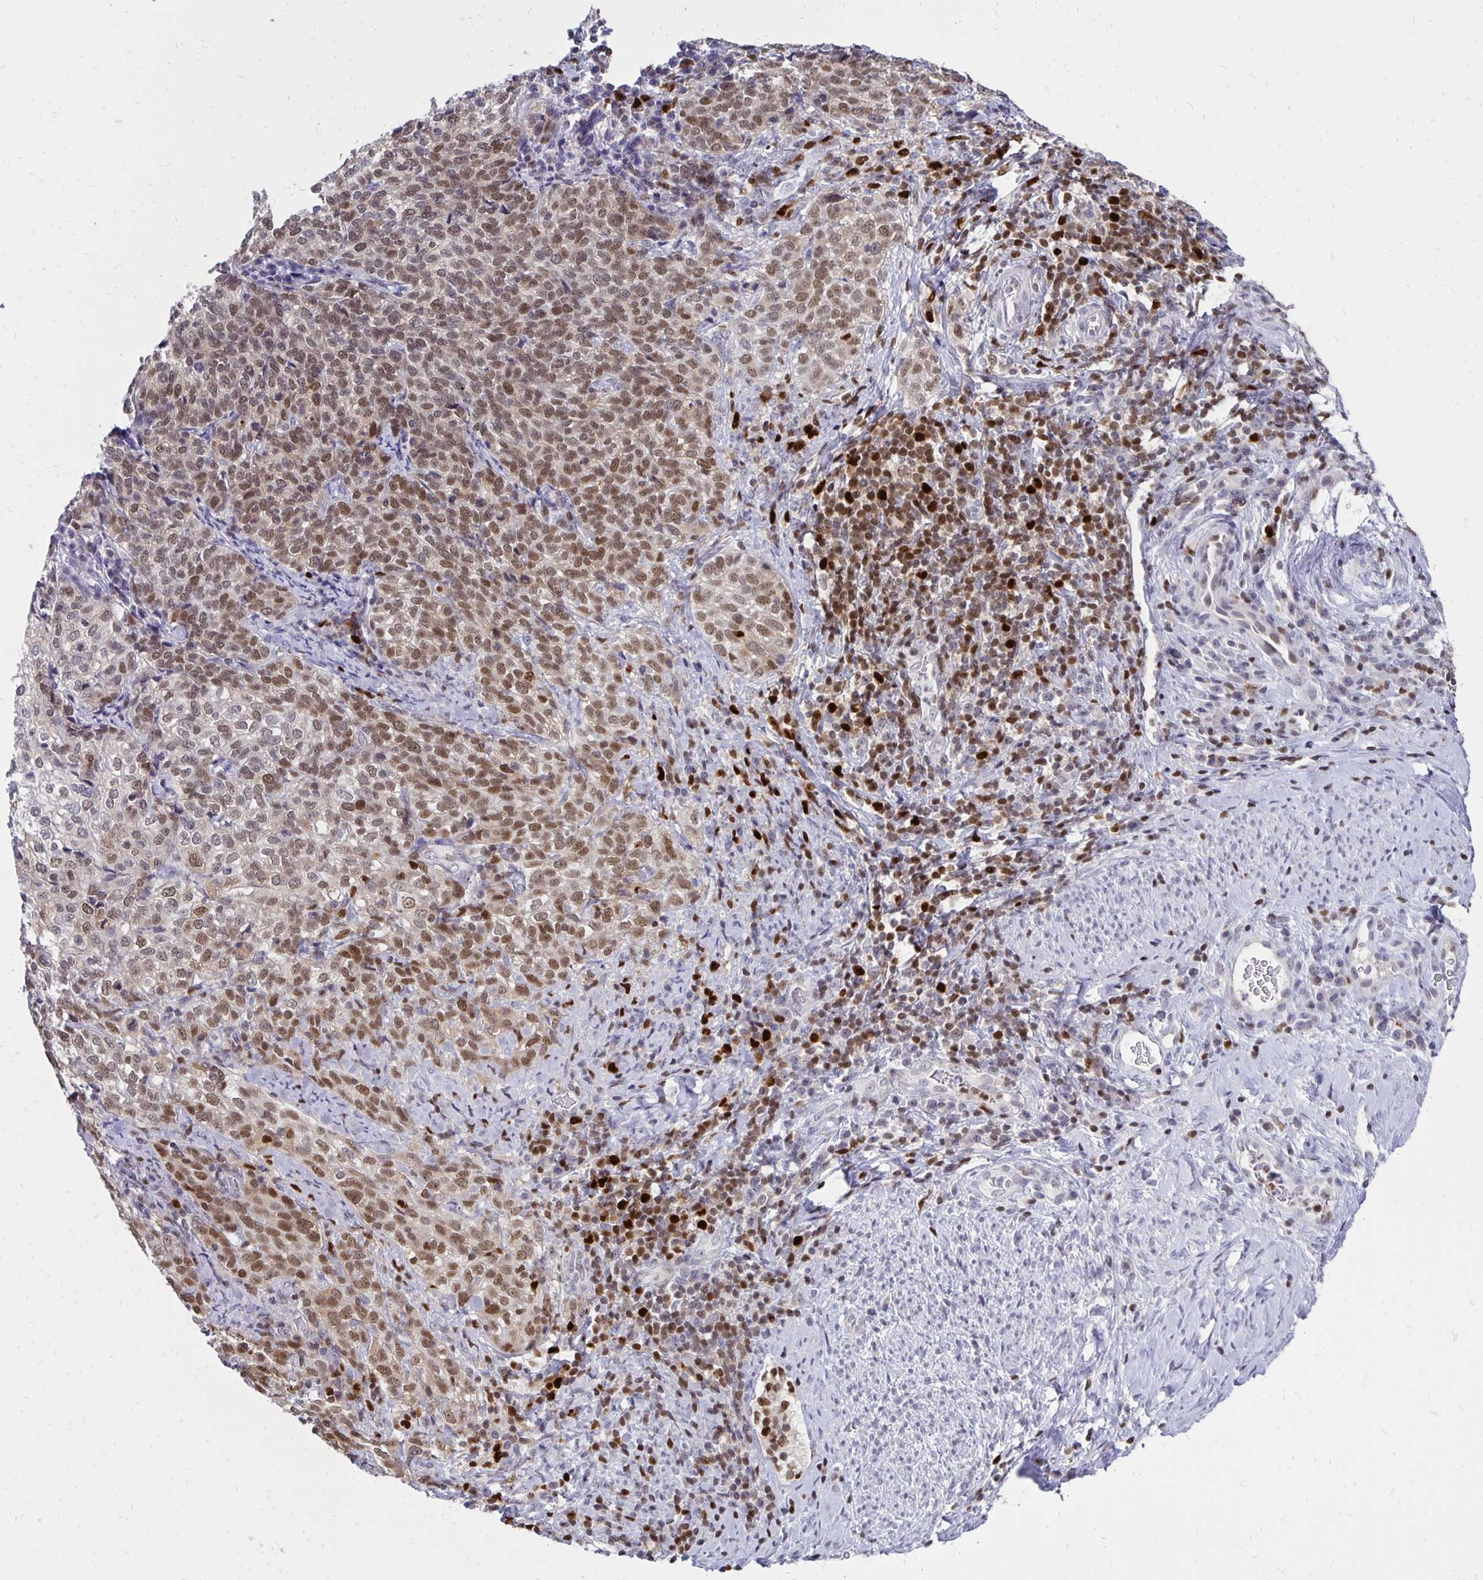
{"staining": {"intensity": "moderate", "quantity": ">75%", "location": "nuclear"}, "tissue": "cervical cancer", "cell_type": "Tumor cells", "image_type": "cancer", "snomed": [{"axis": "morphology", "description": "Normal tissue, NOS"}, {"axis": "morphology", "description": "Squamous cell carcinoma, NOS"}, {"axis": "topography", "description": "Vagina"}, {"axis": "topography", "description": "Cervix"}], "caption": "About >75% of tumor cells in human squamous cell carcinoma (cervical) show moderate nuclear protein positivity as visualized by brown immunohistochemical staining.", "gene": "DCK", "patient": {"sex": "female", "age": 45}}